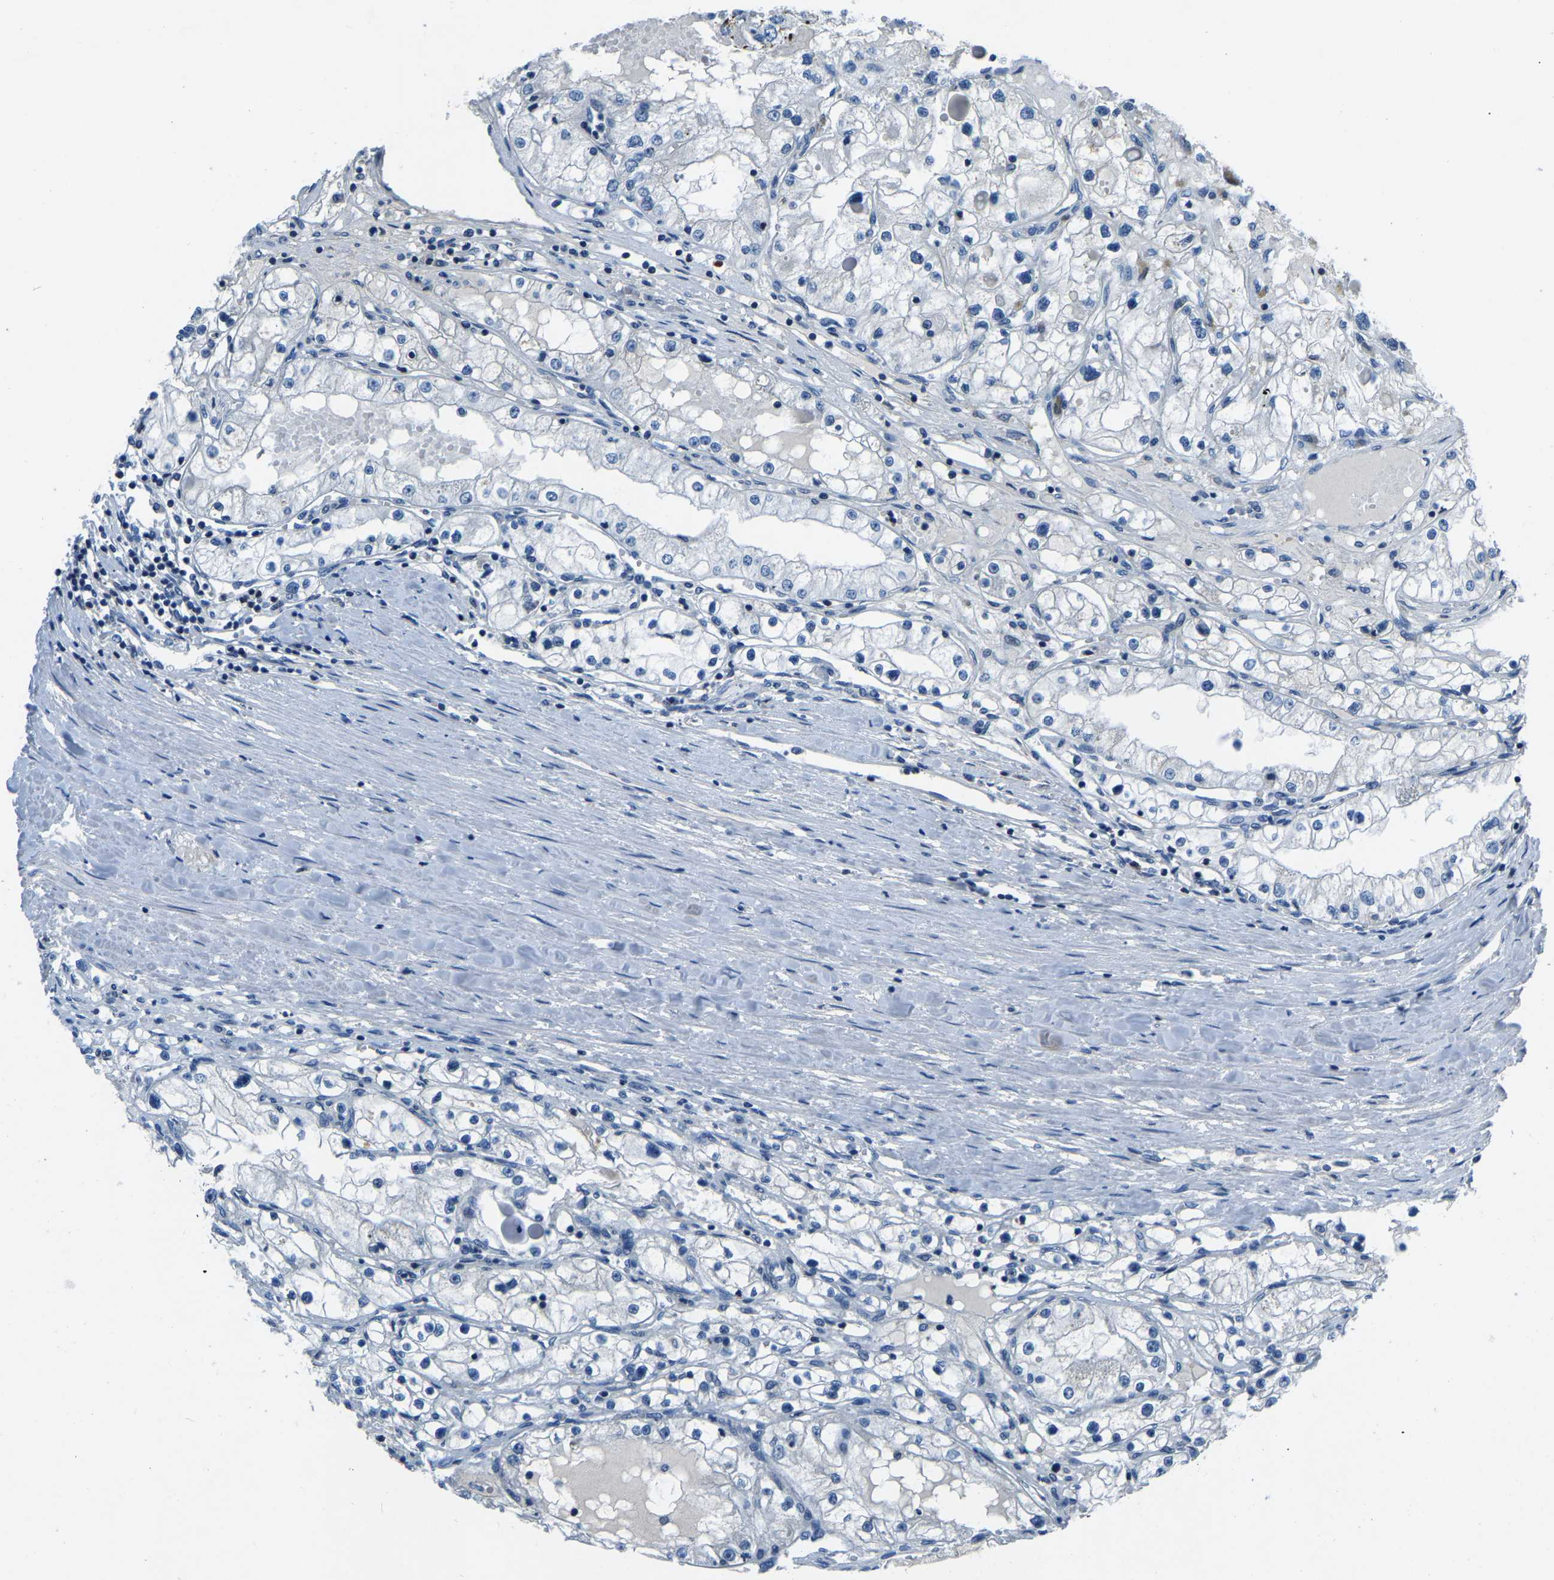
{"staining": {"intensity": "negative", "quantity": "none", "location": "none"}, "tissue": "renal cancer", "cell_type": "Tumor cells", "image_type": "cancer", "snomed": [{"axis": "morphology", "description": "Adenocarcinoma, NOS"}, {"axis": "topography", "description": "Kidney"}], "caption": "Immunohistochemical staining of renal cancer (adenocarcinoma) displays no significant expression in tumor cells. (Immunohistochemistry (ihc), brightfield microscopy, high magnification).", "gene": "XIRP1", "patient": {"sex": "male", "age": 68}}